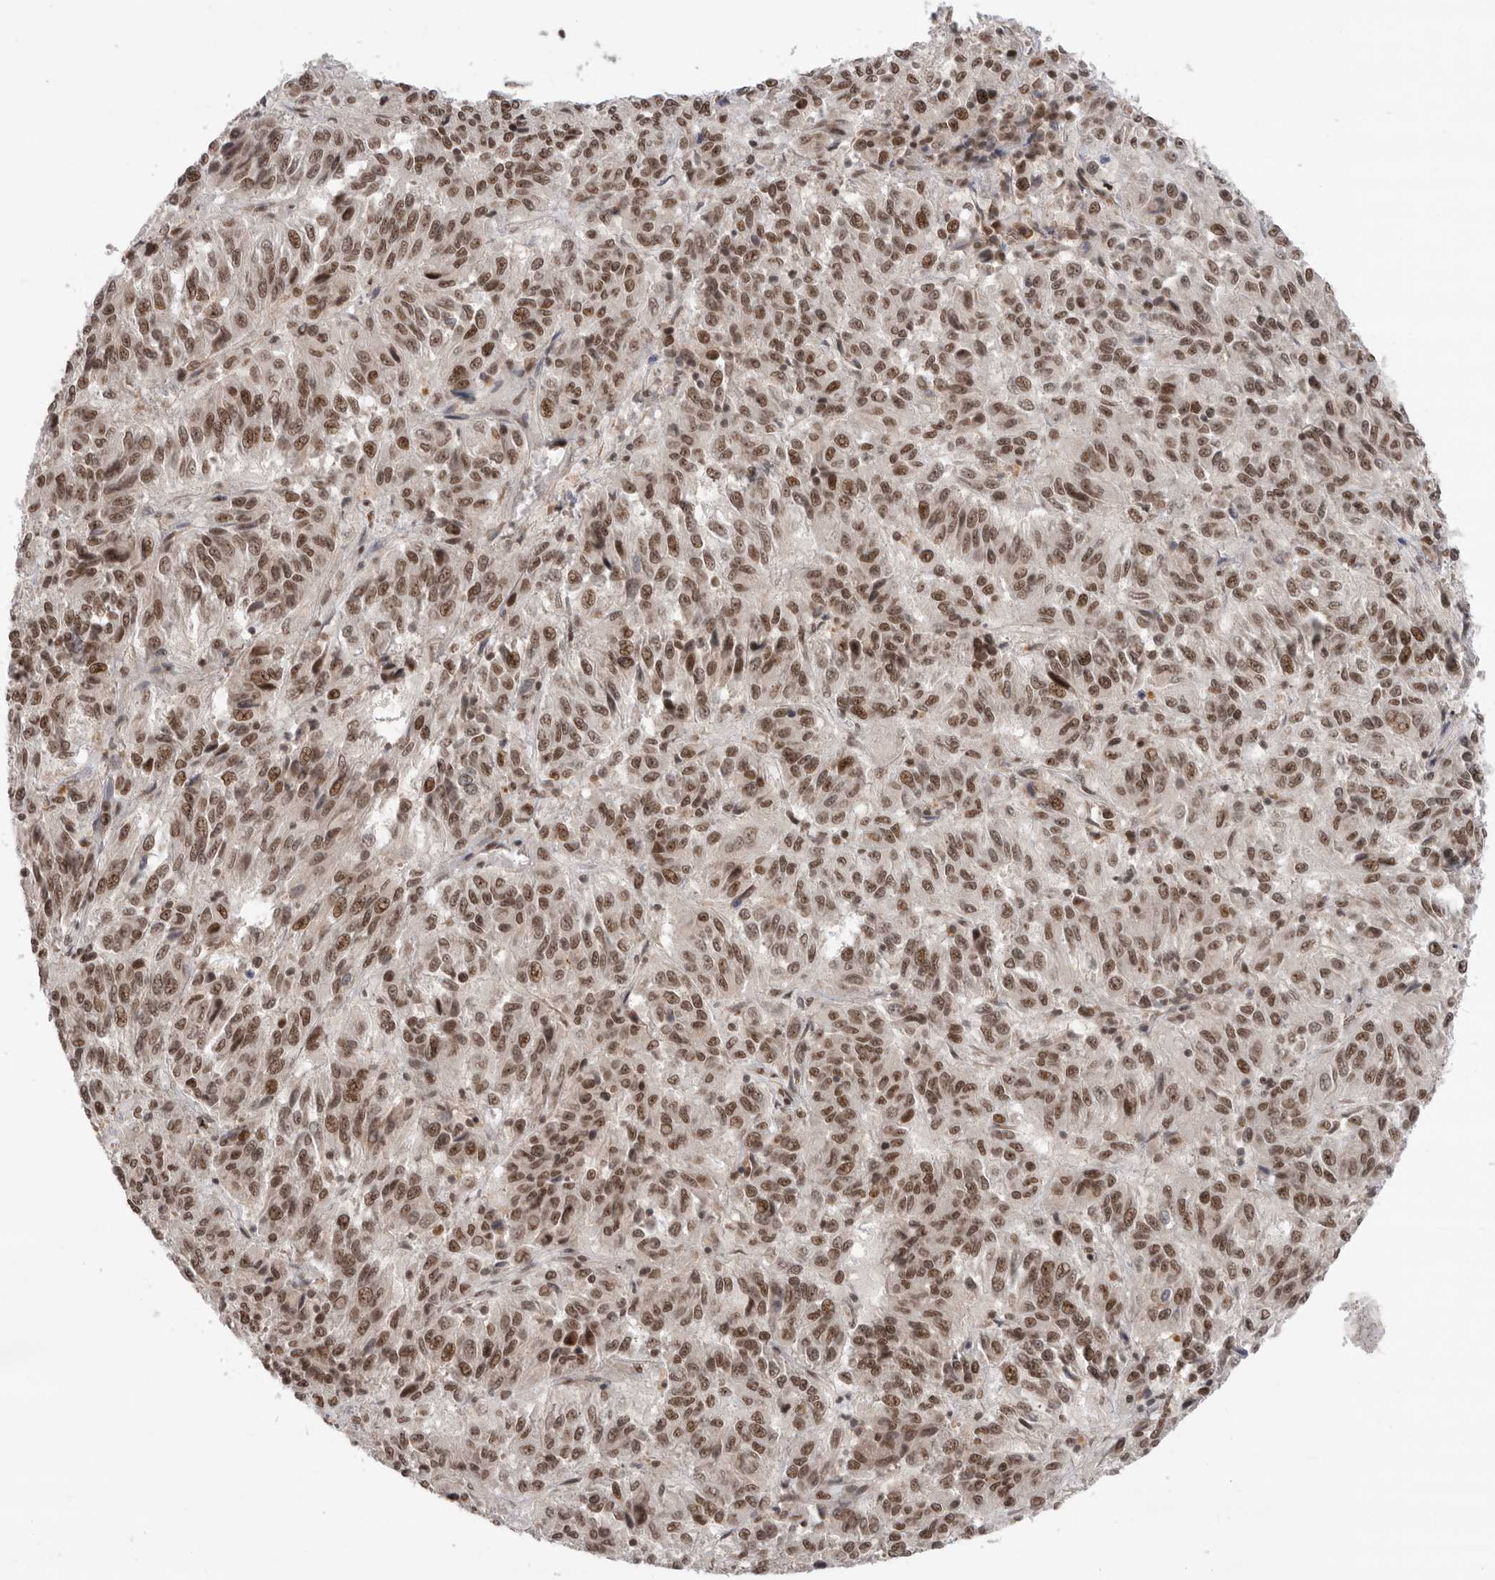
{"staining": {"intensity": "moderate", "quantity": ">75%", "location": "nuclear"}, "tissue": "melanoma", "cell_type": "Tumor cells", "image_type": "cancer", "snomed": [{"axis": "morphology", "description": "Malignant melanoma, Metastatic site"}, {"axis": "topography", "description": "Lung"}], "caption": "An immunohistochemistry (IHC) histopathology image of neoplastic tissue is shown. Protein staining in brown shows moderate nuclear positivity in malignant melanoma (metastatic site) within tumor cells. The protein of interest is stained brown, and the nuclei are stained in blue (DAB (3,3'-diaminobenzidine) IHC with brightfield microscopy, high magnification).", "gene": "ZNF830", "patient": {"sex": "male", "age": 64}}